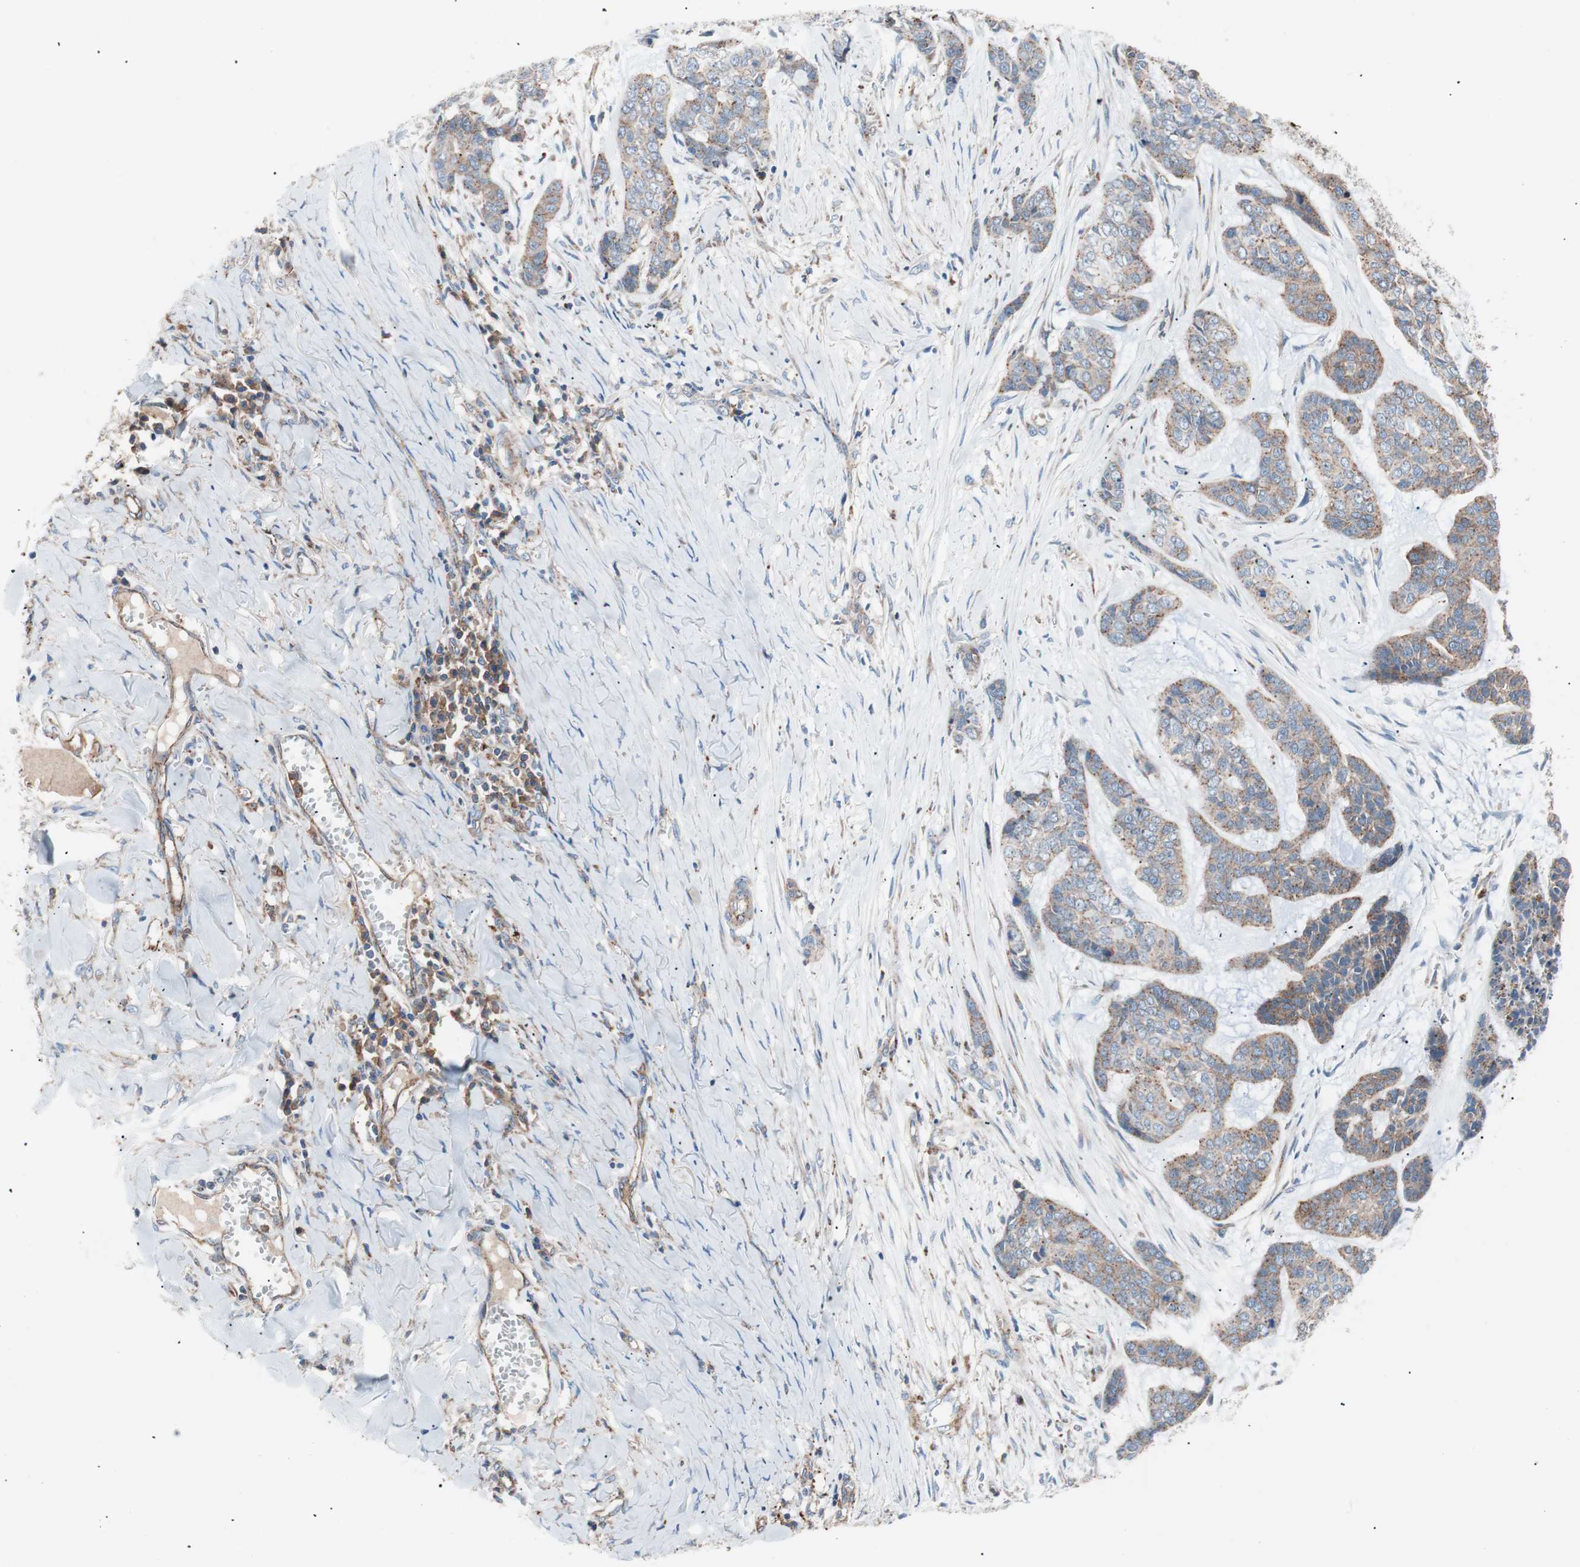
{"staining": {"intensity": "weak", "quantity": ">75%", "location": "cytoplasmic/membranous"}, "tissue": "skin cancer", "cell_type": "Tumor cells", "image_type": "cancer", "snomed": [{"axis": "morphology", "description": "Basal cell carcinoma"}, {"axis": "topography", "description": "Skin"}], "caption": "A high-resolution histopathology image shows immunohistochemistry (IHC) staining of basal cell carcinoma (skin), which exhibits weak cytoplasmic/membranous positivity in approximately >75% of tumor cells.", "gene": "FLOT2", "patient": {"sex": "female", "age": 64}}